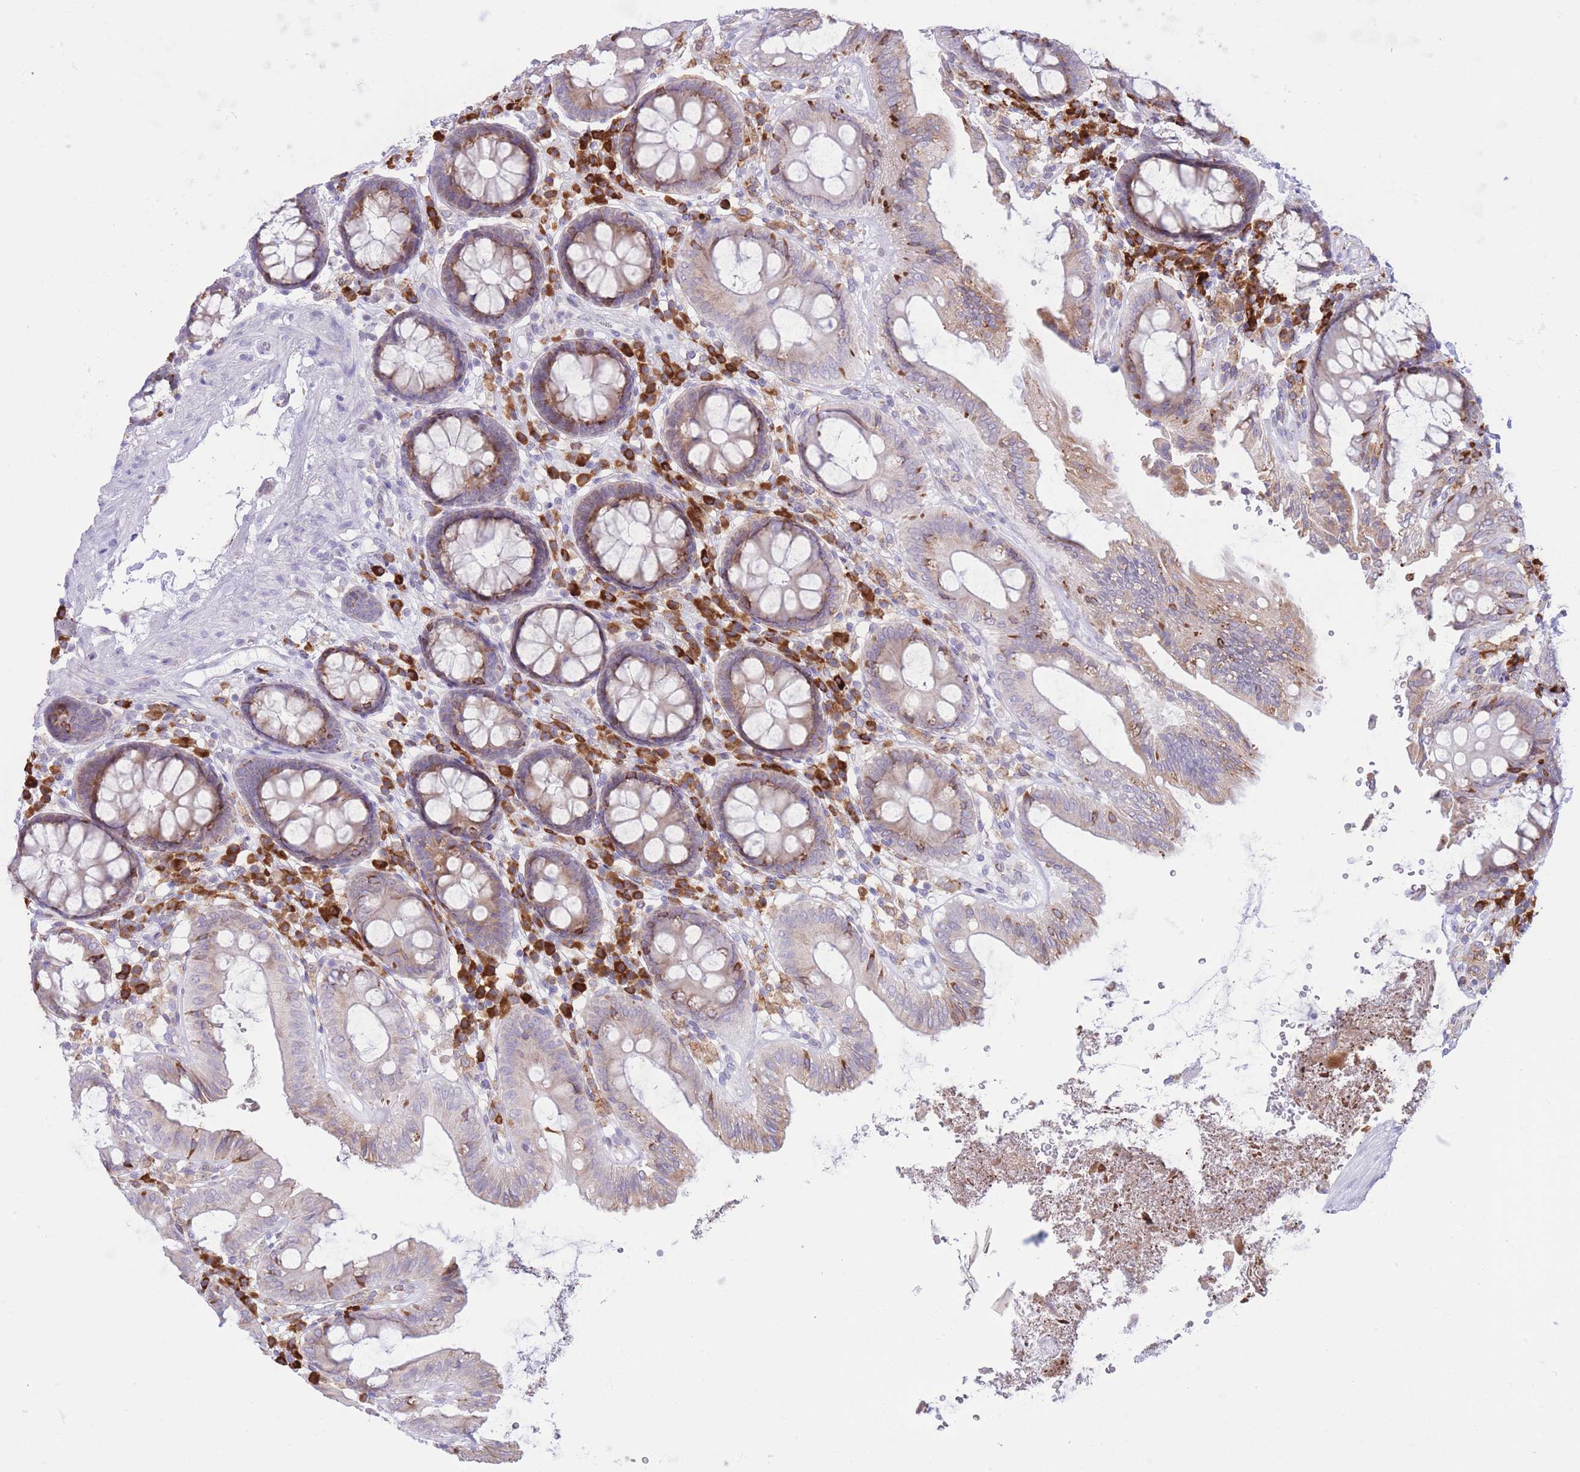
{"staining": {"intensity": "negative", "quantity": "none", "location": "none"}, "tissue": "colon", "cell_type": "Endothelial cells", "image_type": "normal", "snomed": [{"axis": "morphology", "description": "Normal tissue, NOS"}, {"axis": "topography", "description": "Colon"}], "caption": "This photomicrograph is of unremarkable colon stained with immunohistochemistry to label a protein in brown with the nuclei are counter-stained blue. There is no expression in endothelial cells. The staining is performed using DAB brown chromogen with nuclei counter-stained in using hematoxylin.", "gene": "MYDGF", "patient": {"sex": "male", "age": 84}}